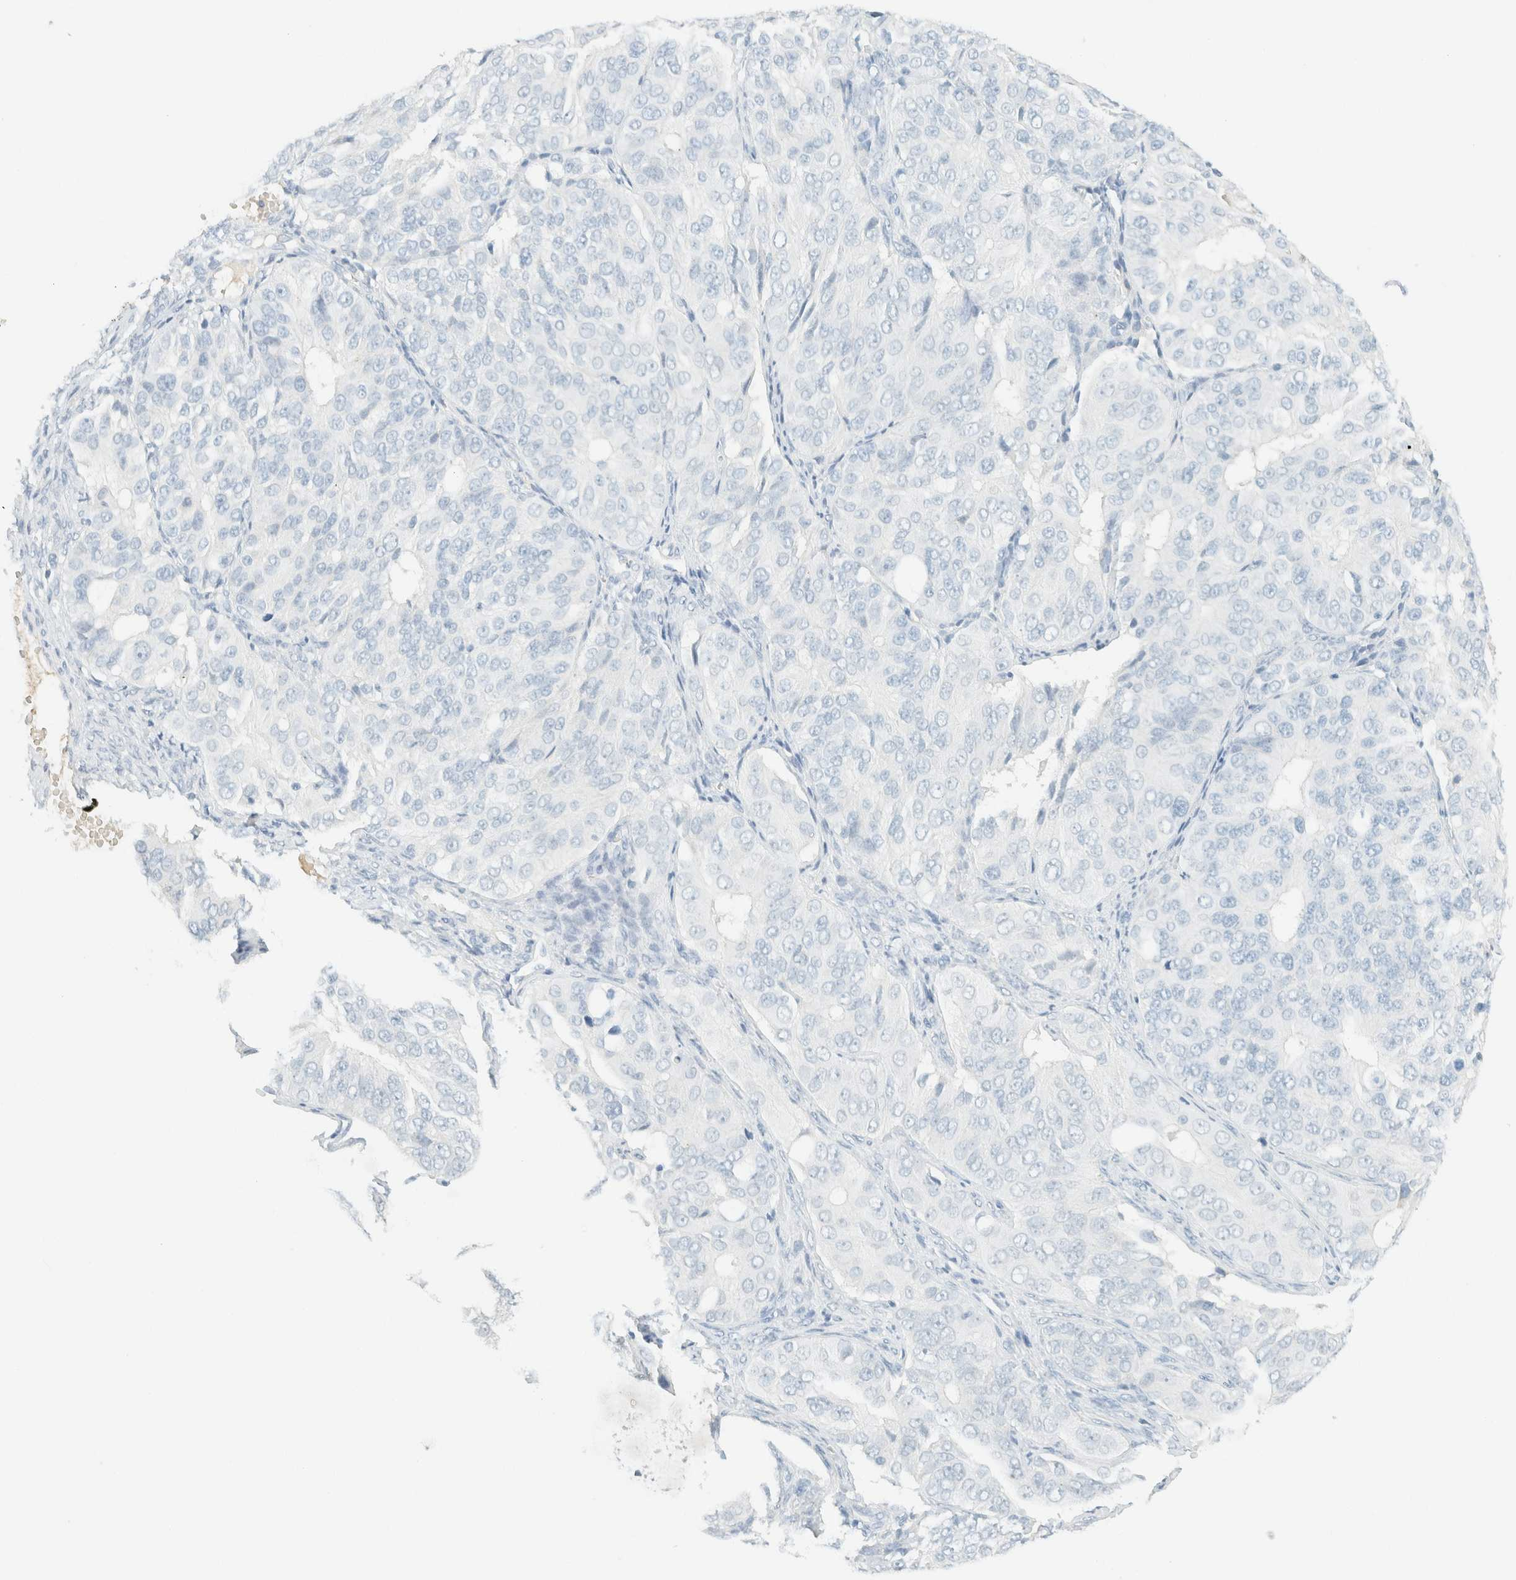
{"staining": {"intensity": "negative", "quantity": "none", "location": "none"}, "tissue": "ovarian cancer", "cell_type": "Tumor cells", "image_type": "cancer", "snomed": [{"axis": "morphology", "description": "Carcinoma, endometroid"}, {"axis": "topography", "description": "Ovary"}], "caption": "A micrograph of human ovarian endometroid carcinoma is negative for staining in tumor cells. The staining is performed using DAB brown chromogen with nuclei counter-stained in using hematoxylin.", "gene": "GPA33", "patient": {"sex": "female", "age": 51}}